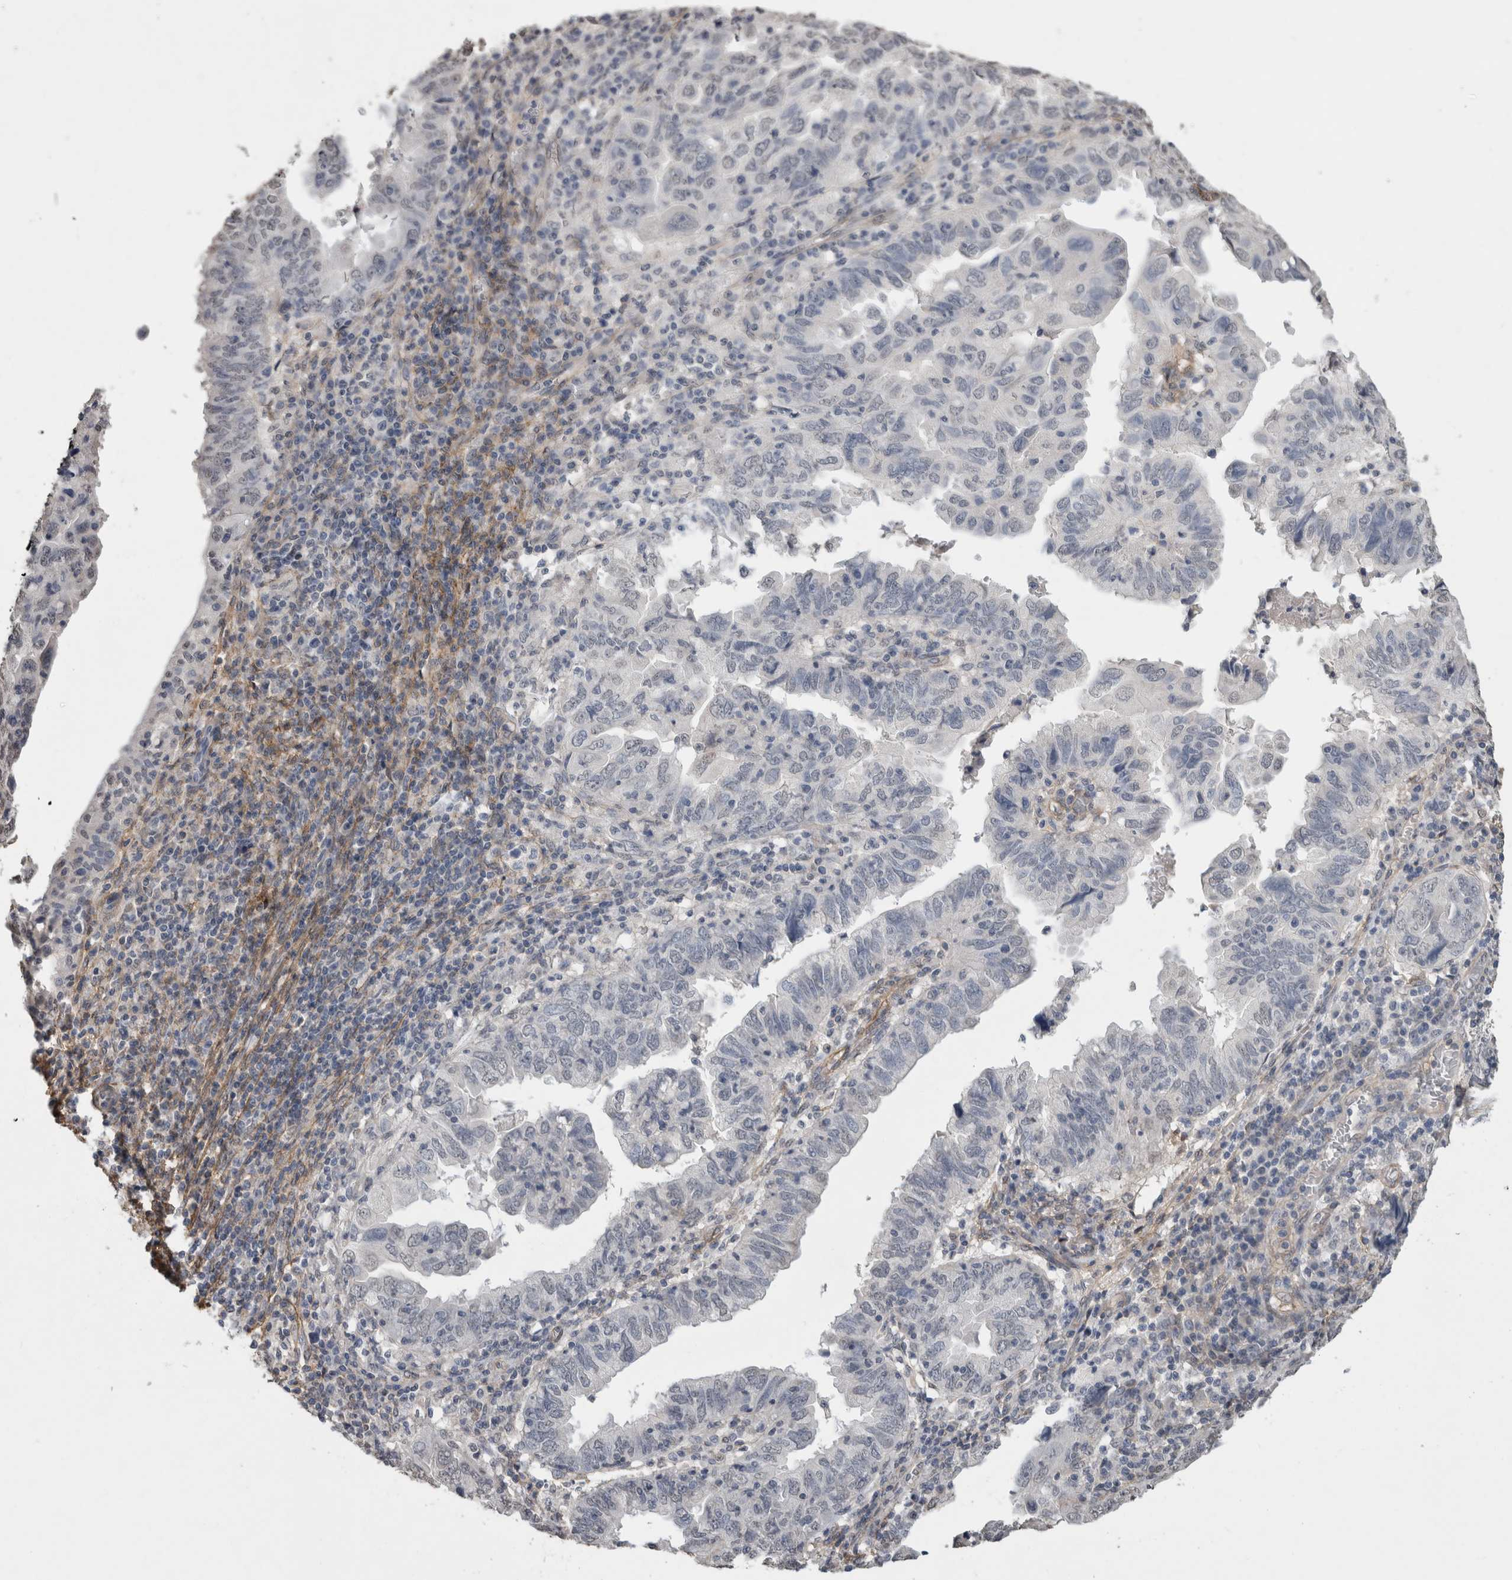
{"staining": {"intensity": "negative", "quantity": "none", "location": "none"}, "tissue": "endometrial cancer", "cell_type": "Tumor cells", "image_type": "cancer", "snomed": [{"axis": "morphology", "description": "Adenocarcinoma, NOS"}, {"axis": "topography", "description": "Uterus"}], "caption": "A histopathology image of human endometrial cancer (adenocarcinoma) is negative for staining in tumor cells. Brightfield microscopy of IHC stained with DAB (3,3'-diaminobenzidine) (brown) and hematoxylin (blue), captured at high magnification.", "gene": "RECK", "patient": {"sex": "female", "age": 77}}